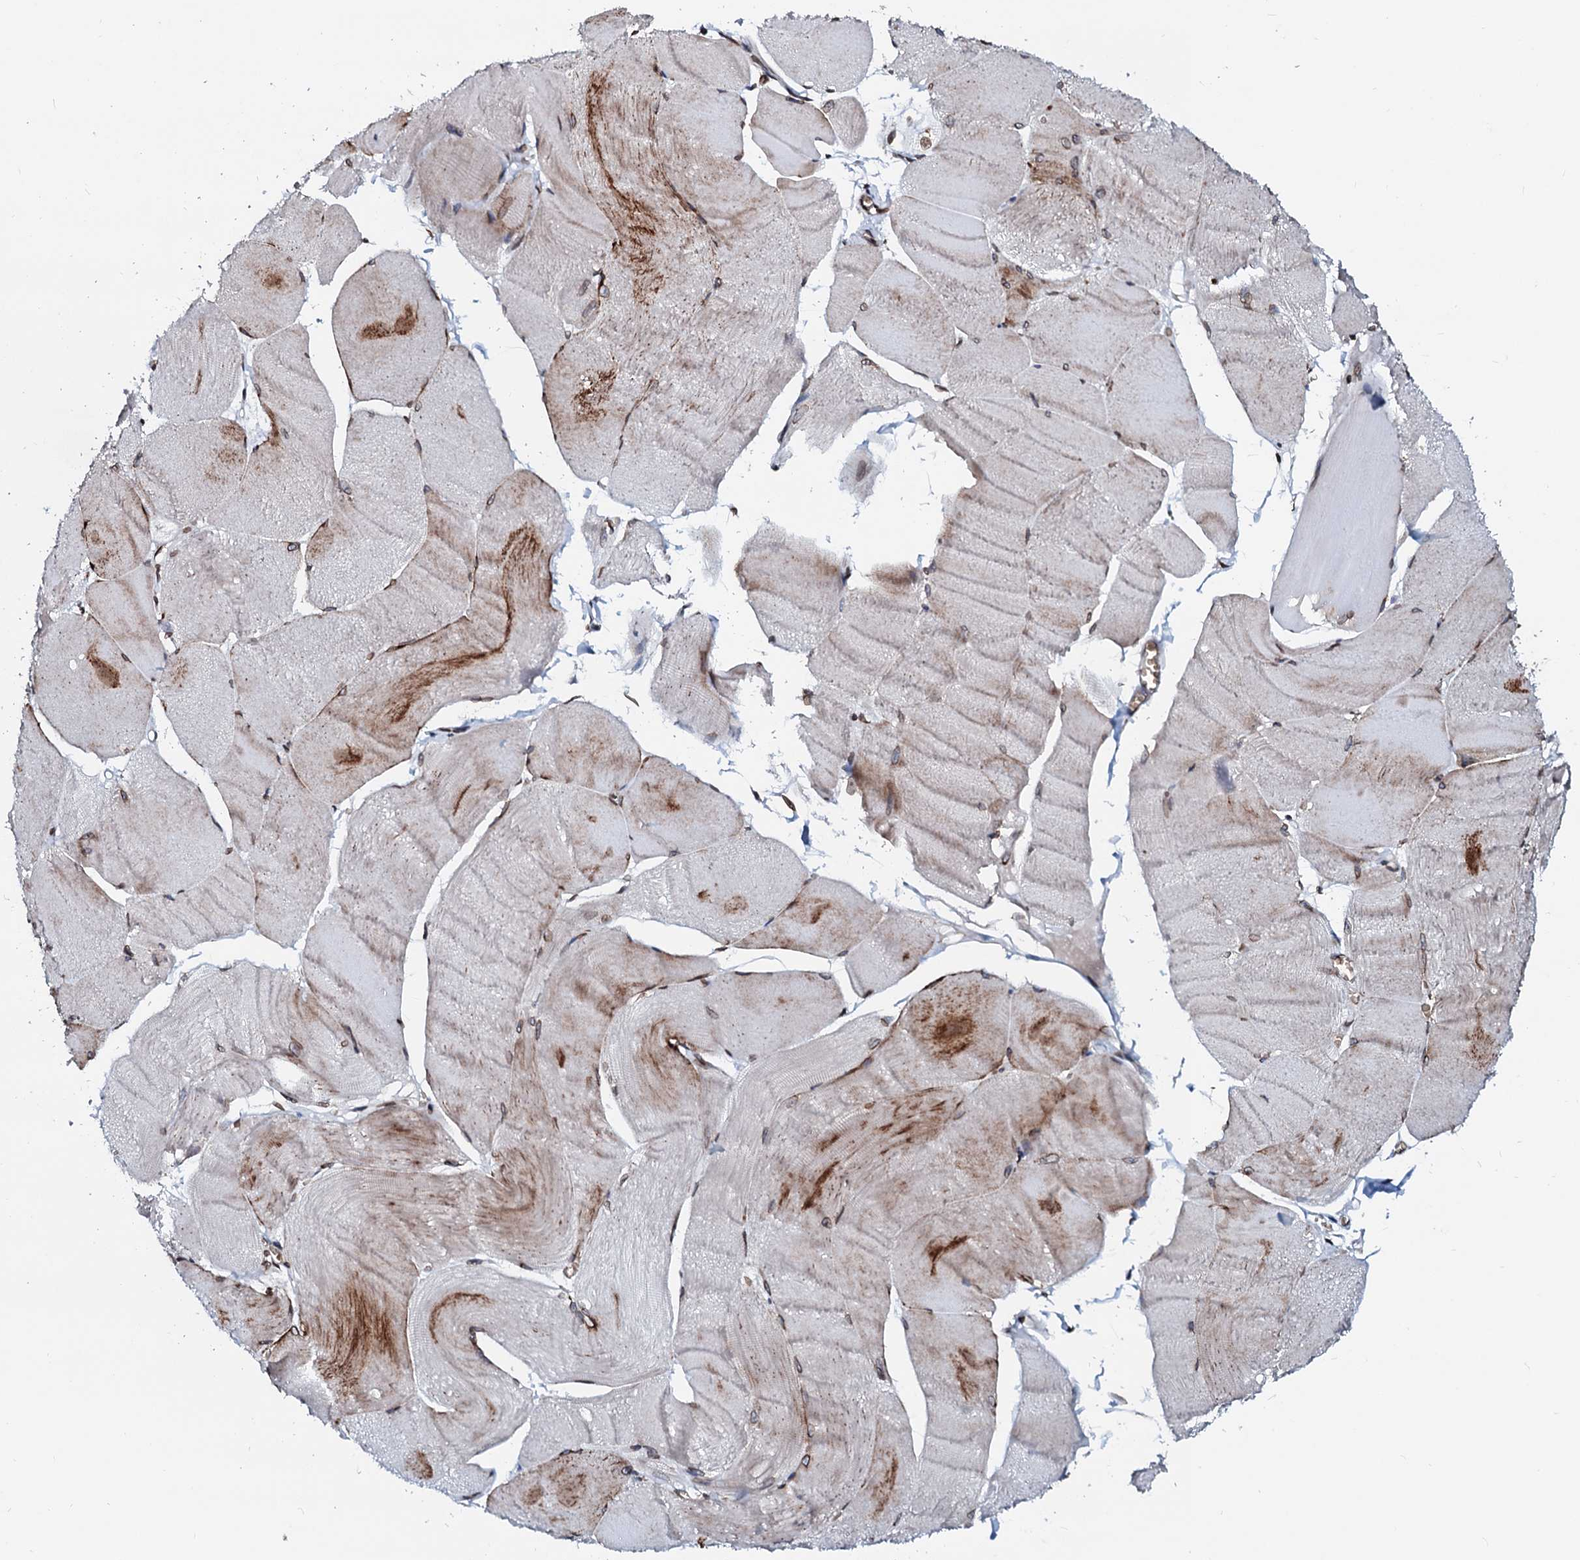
{"staining": {"intensity": "moderate", "quantity": "<25%", "location": "cytoplasmic/membranous"}, "tissue": "skeletal muscle", "cell_type": "Myocytes", "image_type": "normal", "snomed": [{"axis": "morphology", "description": "Normal tissue, NOS"}, {"axis": "morphology", "description": "Basal cell carcinoma"}, {"axis": "topography", "description": "Skeletal muscle"}], "caption": "This image reveals normal skeletal muscle stained with IHC to label a protein in brown. The cytoplasmic/membranous of myocytes show moderate positivity for the protein. Nuclei are counter-stained blue.", "gene": "NRP2", "patient": {"sex": "female", "age": 64}}